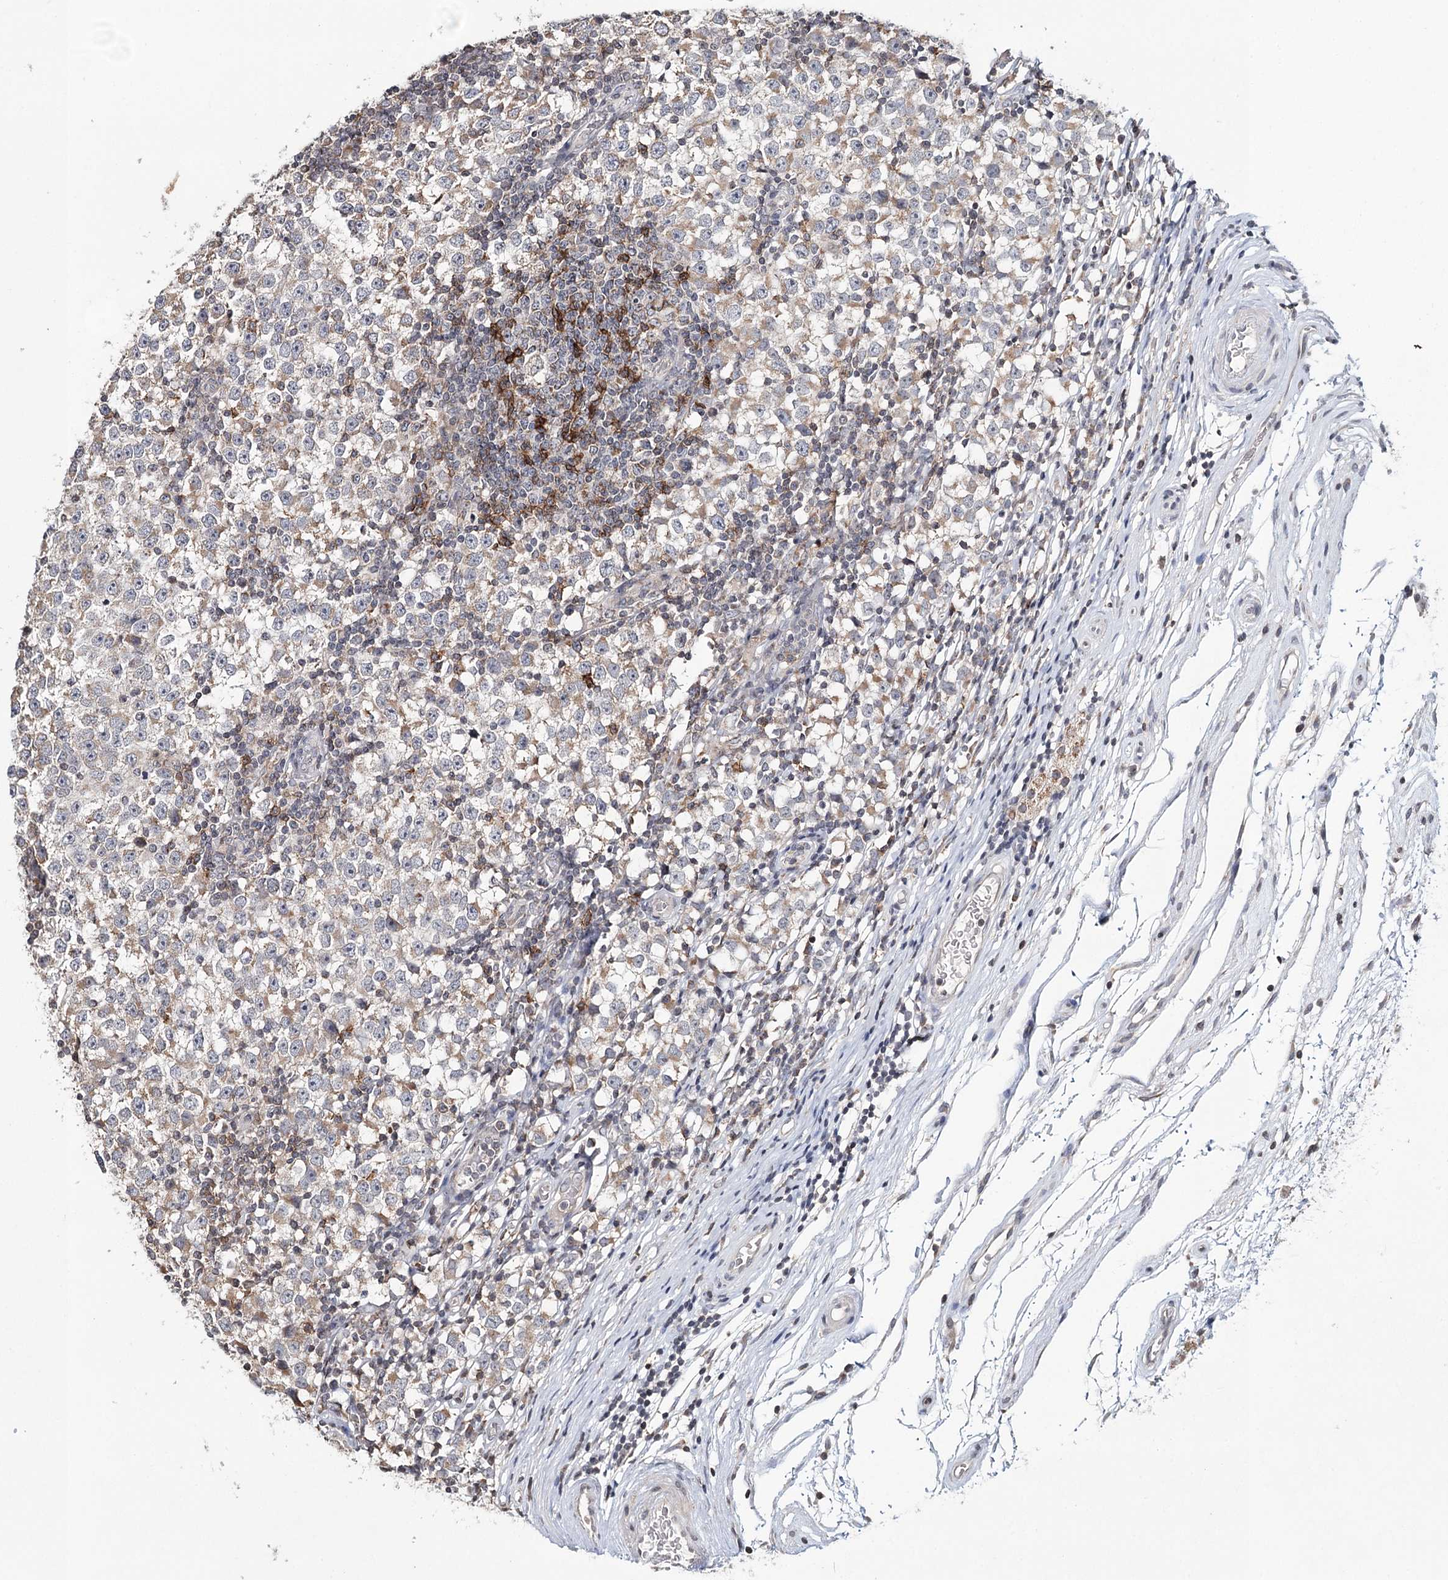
{"staining": {"intensity": "weak", "quantity": "25%-75%", "location": "cytoplasmic/membranous"}, "tissue": "testis cancer", "cell_type": "Tumor cells", "image_type": "cancer", "snomed": [{"axis": "morphology", "description": "Seminoma, NOS"}, {"axis": "topography", "description": "Testis"}], "caption": "Testis cancer (seminoma) was stained to show a protein in brown. There is low levels of weak cytoplasmic/membranous expression in about 25%-75% of tumor cells.", "gene": "ICOS", "patient": {"sex": "male", "age": 65}}